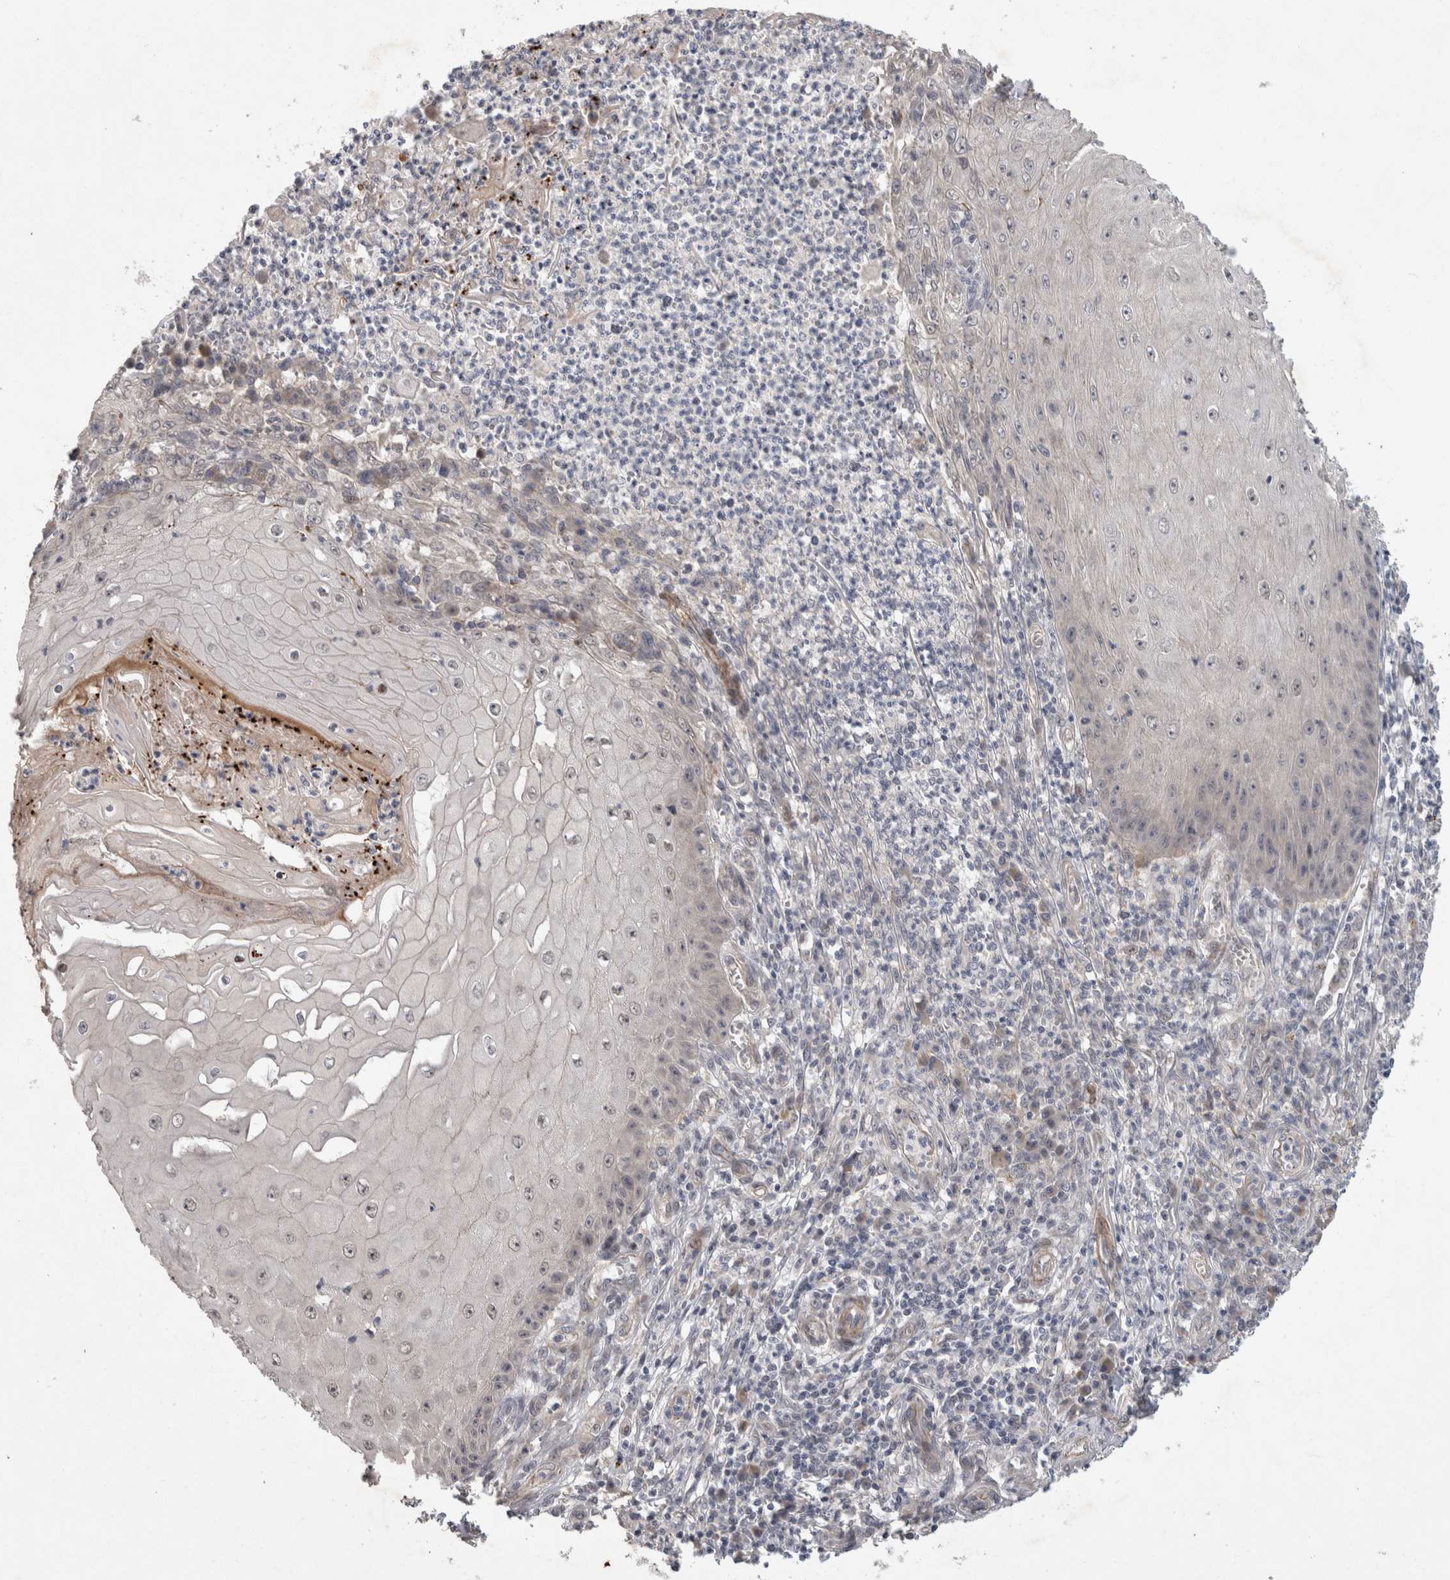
{"staining": {"intensity": "negative", "quantity": "none", "location": "none"}, "tissue": "skin cancer", "cell_type": "Tumor cells", "image_type": "cancer", "snomed": [{"axis": "morphology", "description": "Squamous cell carcinoma, NOS"}, {"axis": "topography", "description": "Skin"}], "caption": "A photomicrograph of human skin cancer is negative for staining in tumor cells.", "gene": "CRISPLD1", "patient": {"sex": "female", "age": 73}}